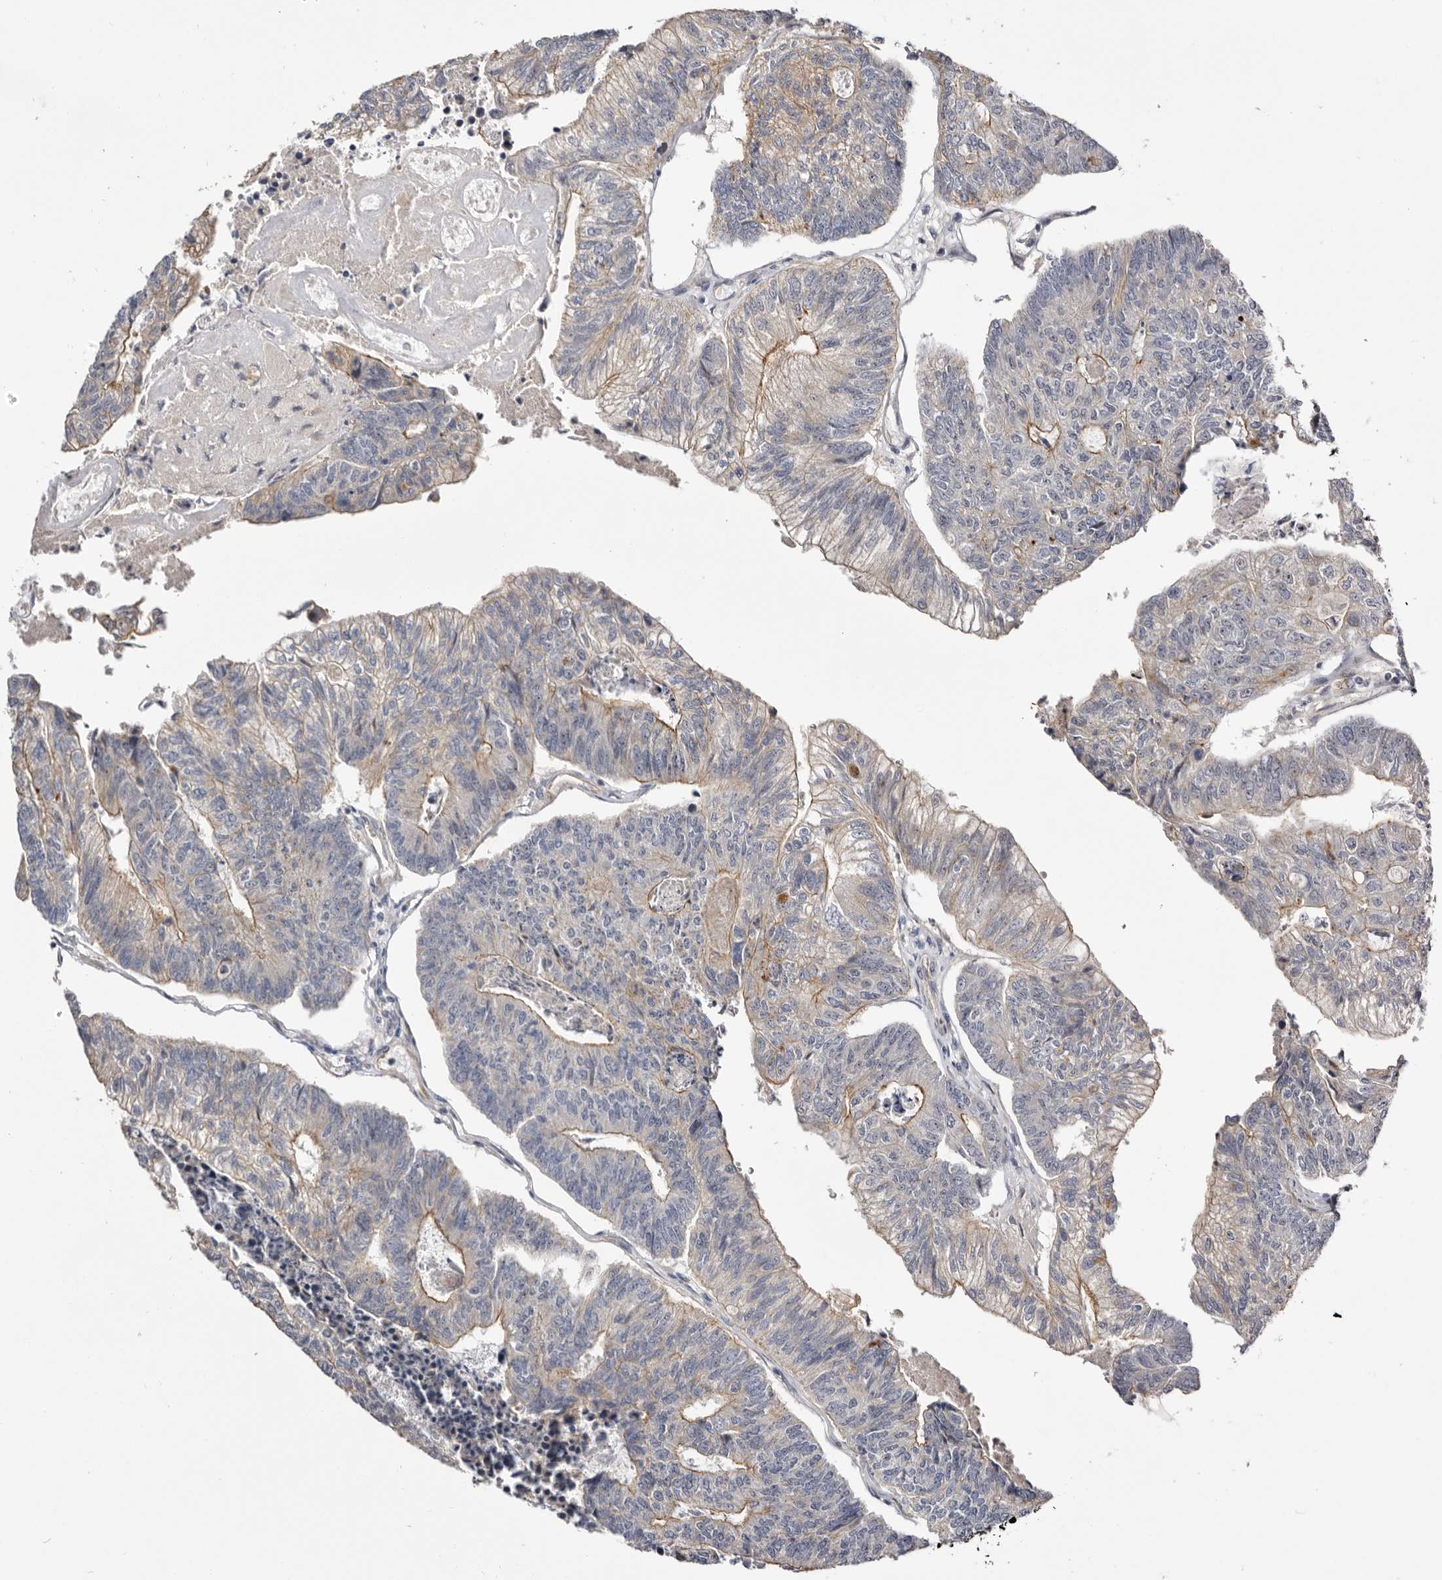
{"staining": {"intensity": "moderate", "quantity": "<25%", "location": "cytoplasmic/membranous"}, "tissue": "colorectal cancer", "cell_type": "Tumor cells", "image_type": "cancer", "snomed": [{"axis": "morphology", "description": "Adenocarcinoma, NOS"}, {"axis": "topography", "description": "Colon"}], "caption": "A brown stain labels moderate cytoplasmic/membranous positivity of a protein in adenocarcinoma (colorectal) tumor cells.", "gene": "PANK4", "patient": {"sex": "female", "age": 67}}